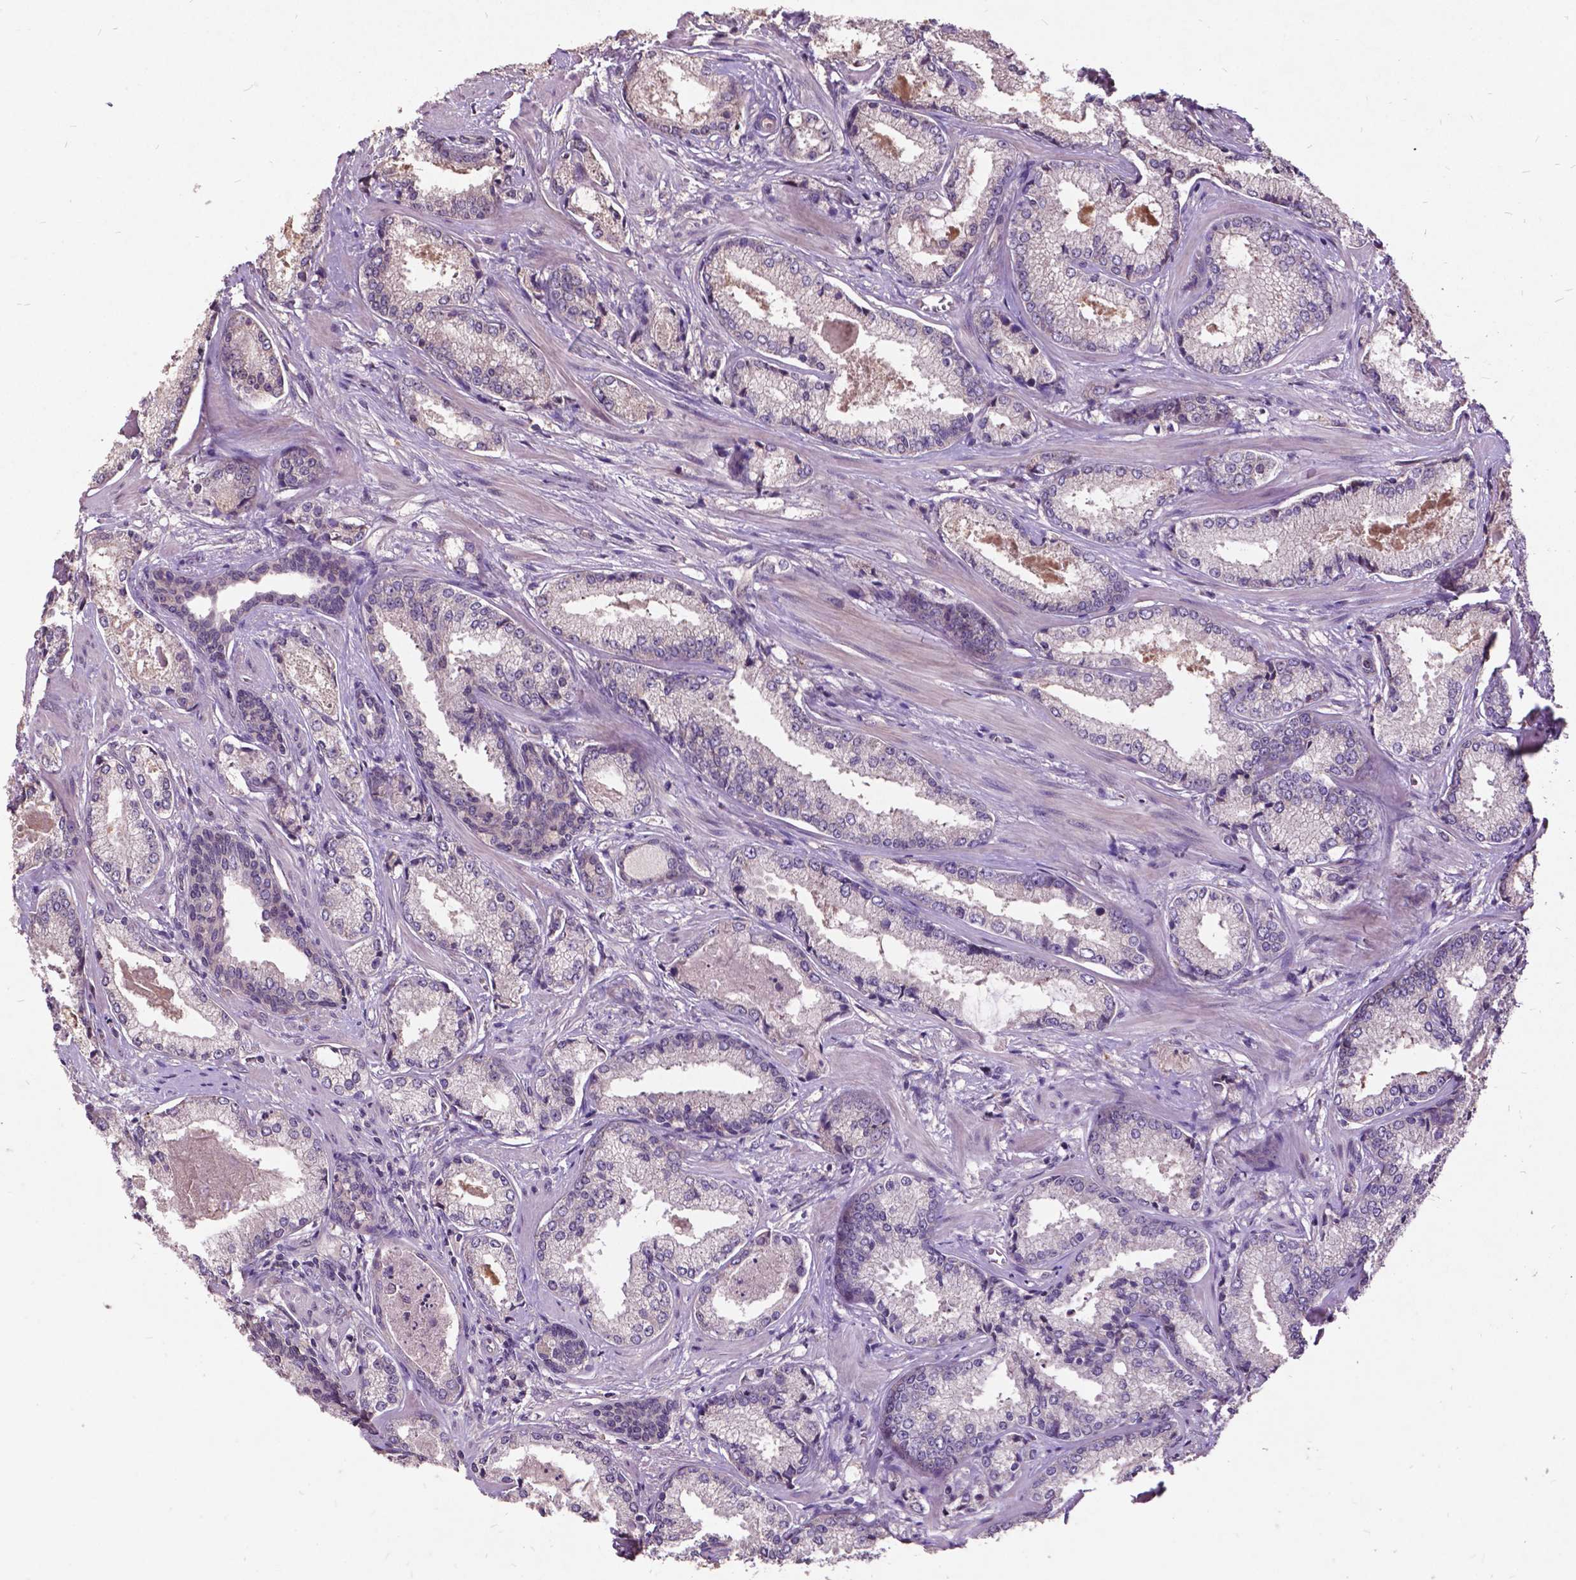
{"staining": {"intensity": "negative", "quantity": "none", "location": "none"}, "tissue": "prostate cancer", "cell_type": "Tumor cells", "image_type": "cancer", "snomed": [{"axis": "morphology", "description": "Adenocarcinoma, Low grade"}, {"axis": "topography", "description": "Prostate"}], "caption": "Photomicrograph shows no significant protein expression in tumor cells of adenocarcinoma (low-grade) (prostate). The staining was performed using DAB to visualize the protein expression in brown, while the nuclei were stained in blue with hematoxylin (Magnification: 20x).", "gene": "AP1S3", "patient": {"sex": "male", "age": 56}}